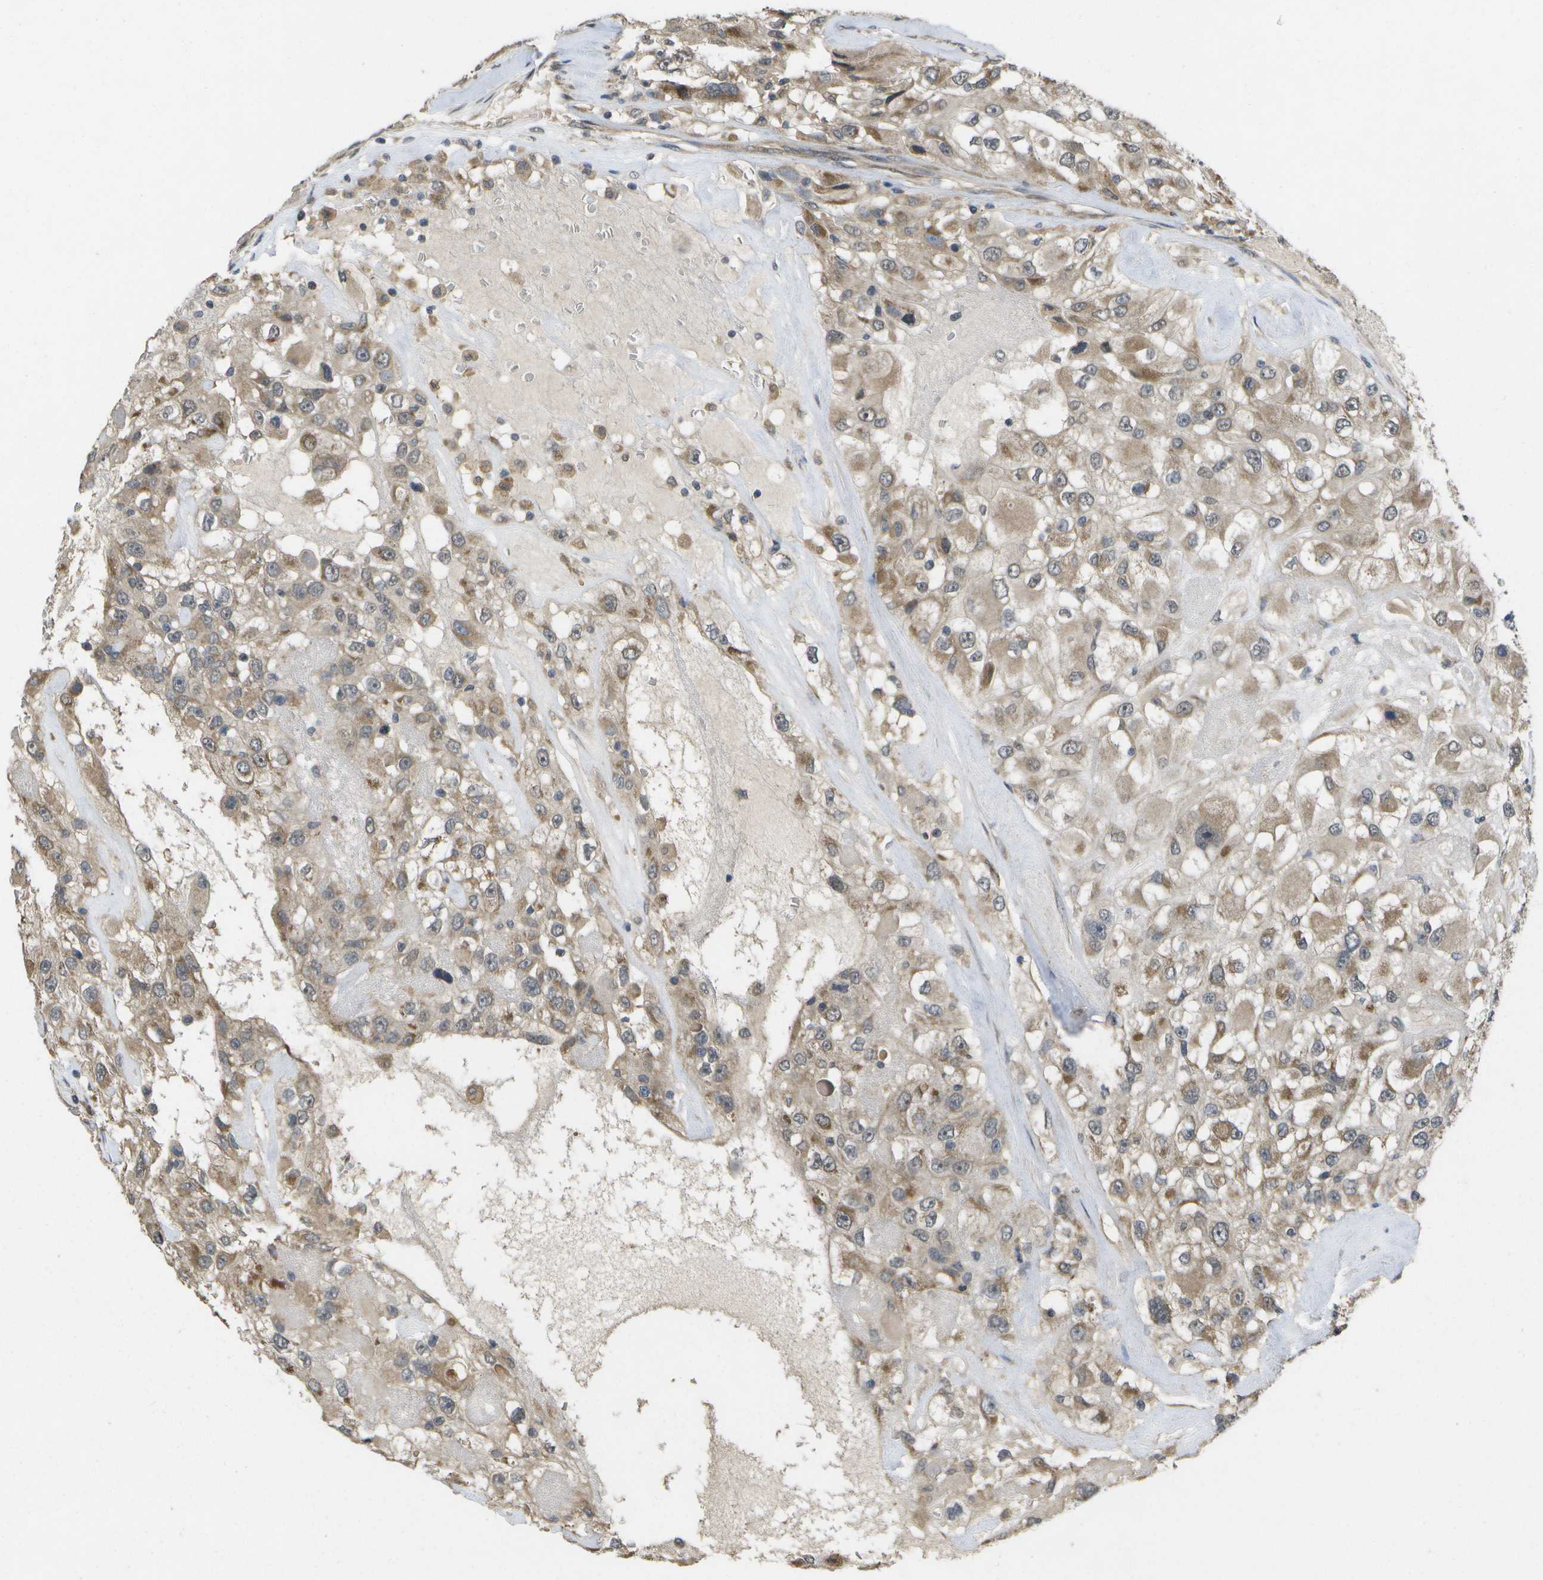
{"staining": {"intensity": "moderate", "quantity": ">75%", "location": "cytoplasmic/membranous"}, "tissue": "renal cancer", "cell_type": "Tumor cells", "image_type": "cancer", "snomed": [{"axis": "morphology", "description": "Adenocarcinoma, NOS"}, {"axis": "topography", "description": "Kidney"}], "caption": "IHC (DAB (3,3'-diaminobenzidine)) staining of human renal cancer displays moderate cytoplasmic/membranous protein expression in about >75% of tumor cells.", "gene": "ALAS1", "patient": {"sex": "female", "age": 52}}